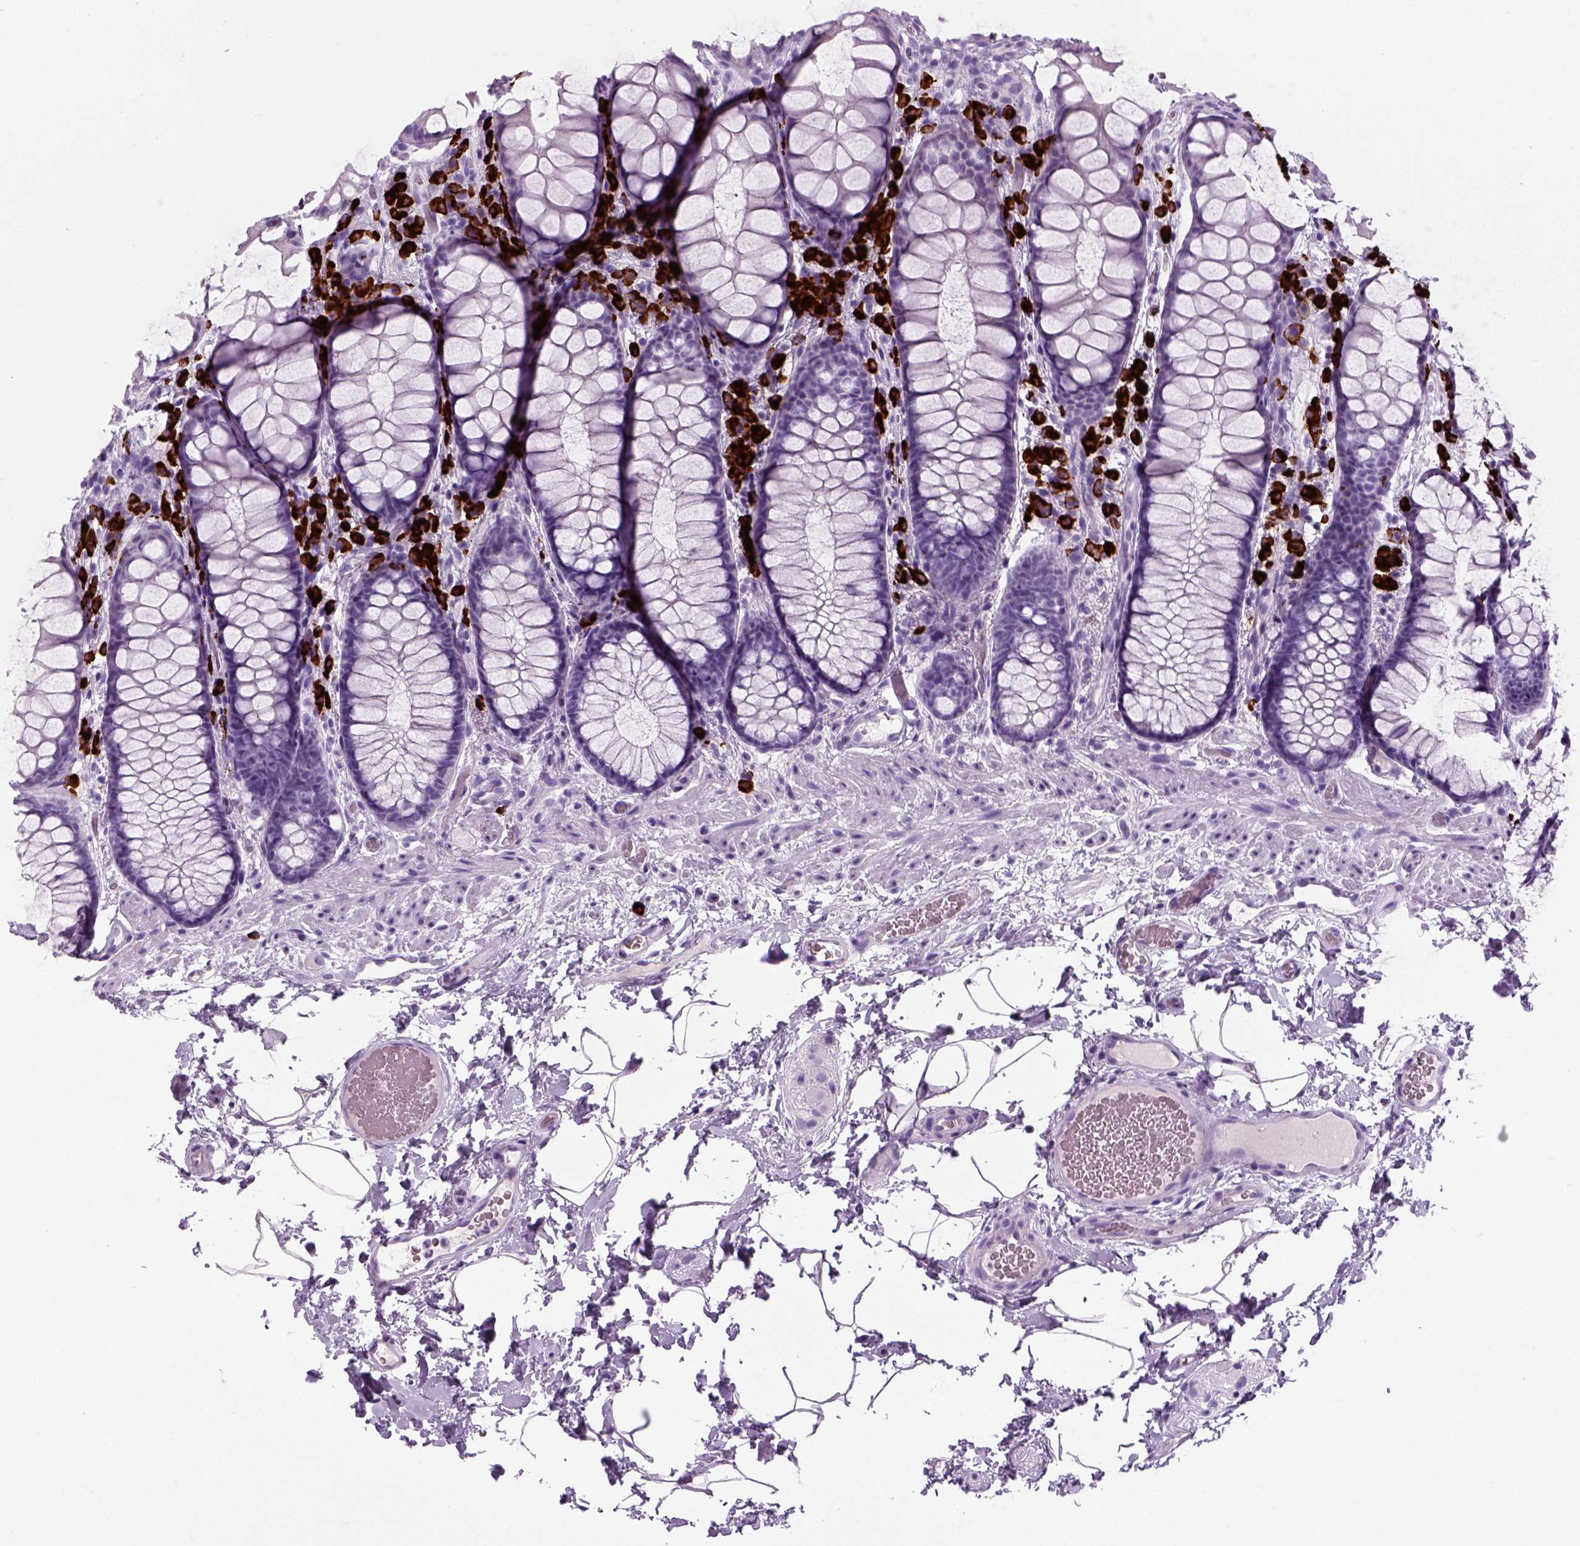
{"staining": {"intensity": "negative", "quantity": "none", "location": "none"}, "tissue": "rectum", "cell_type": "Glandular cells", "image_type": "normal", "snomed": [{"axis": "morphology", "description": "Normal tissue, NOS"}, {"axis": "topography", "description": "Rectum"}], "caption": "Human rectum stained for a protein using immunohistochemistry (IHC) demonstrates no positivity in glandular cells.", "gene": "MZB1", "patient": {"sex": "female", "age": 62}}